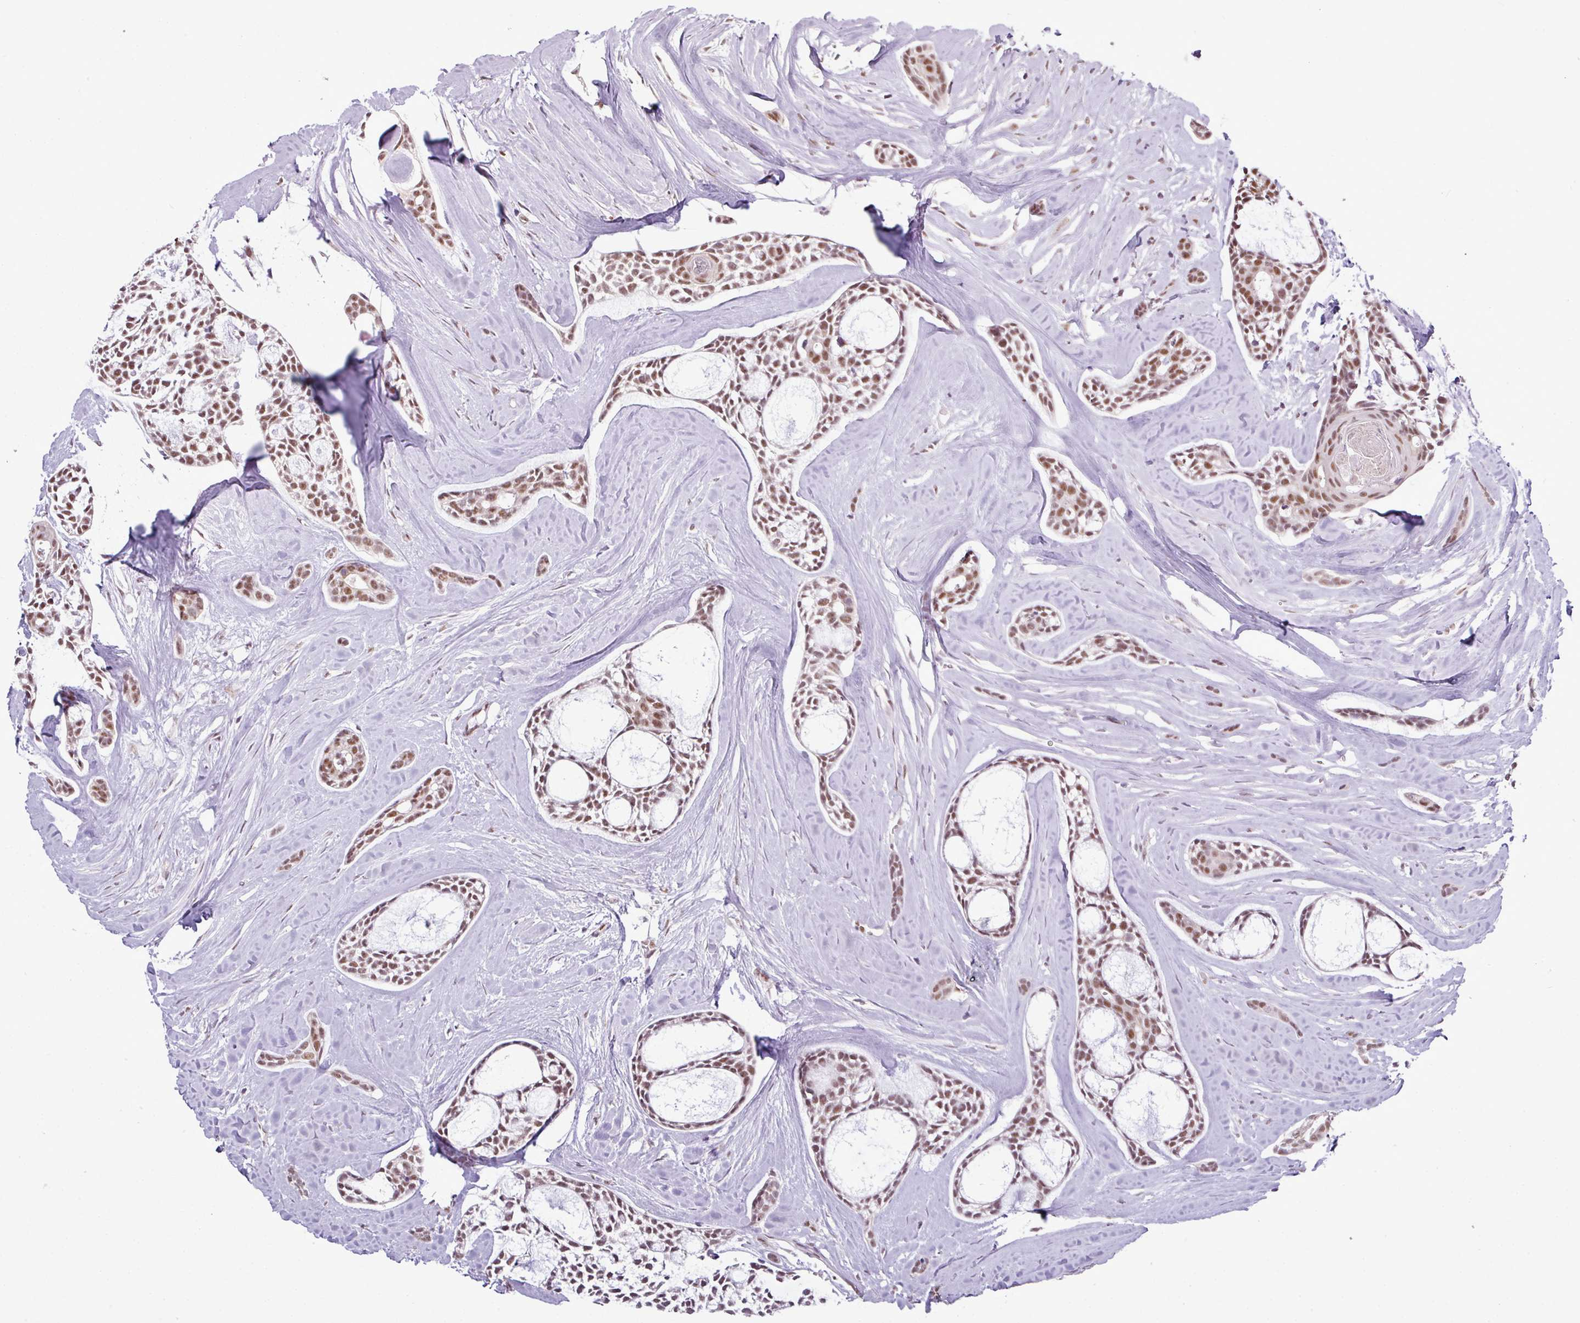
{"staining": {"intensity": "moderate", "quantity": ">75%", "location": "nuclear"}, "tissue": "head and neck cancer", "cell_type": "Tumor cells", "image_type": "cancer", "snomed": [{"axis": "morphology", "description": "Adenocarcinoma, NOS"}, {"axis": "topography", "description": "Subcutis"}, {"axis": "topography", "description": "Head-Neck"}], "caption": "Human head and neck adenocarcinoma stained with a brown dye demonstrates moderate nuclear positive staining in approximately >75% of tumor cells.", "gene": "ZNF217", "patient": {"sex": "female", "age": 73}}